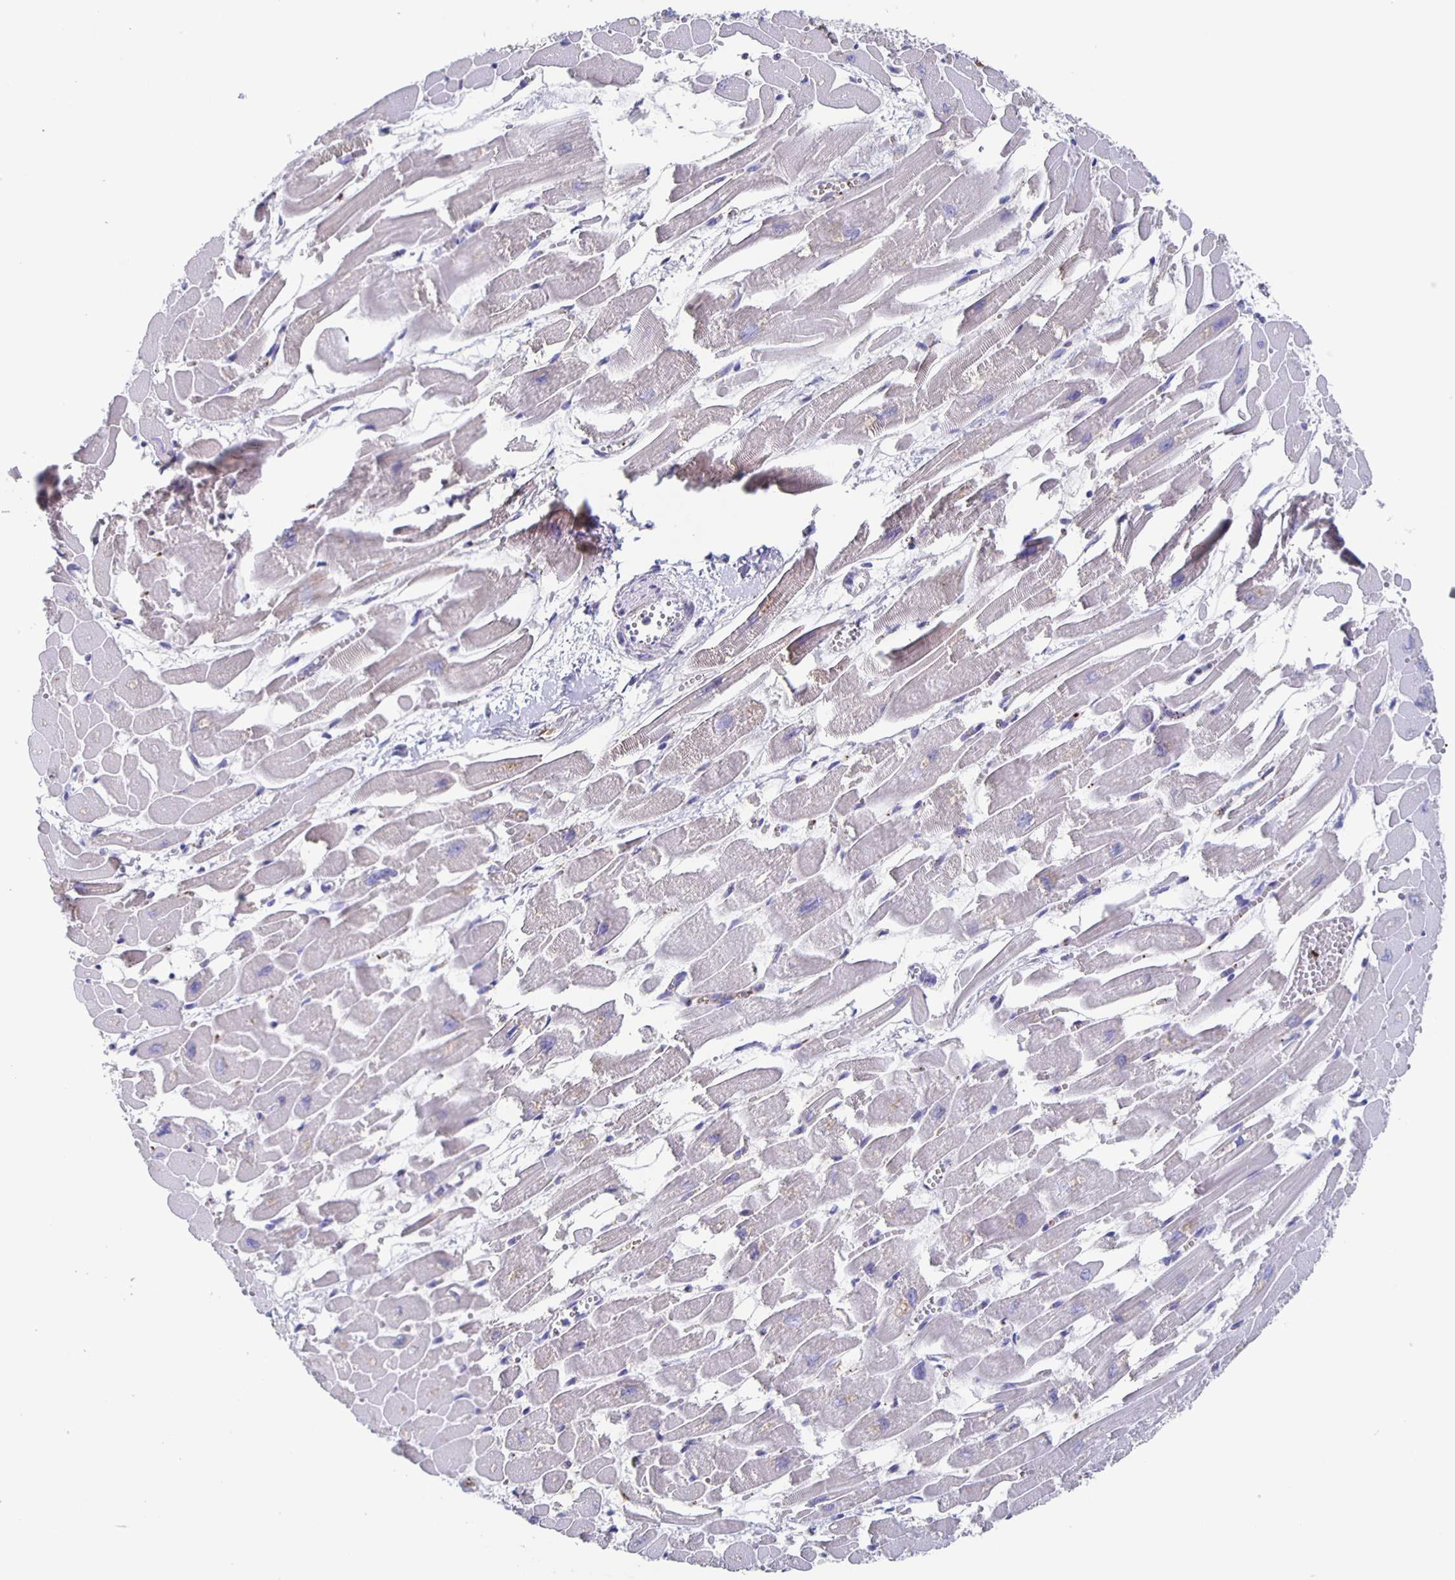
{"staining": {"intensity": "weak", "quantity": "<25%", "location": "cytoplasmic/membranous"}, "tissue": "heart muscle", "cell_type": "Cardiomyocytes", "image_type": "normal", "snomed": [{"axis": "morphology", "description": "Normal tissue, NOS"}, {"axis": "topography", "description": "Heart"}], "caption": "Heart muscle stained for a protein using immunohistochemistry (IHC) reveals no expression cardiomyocytes.", "gene": "FGA", "patient": {"sex": "female", "age": 52}}